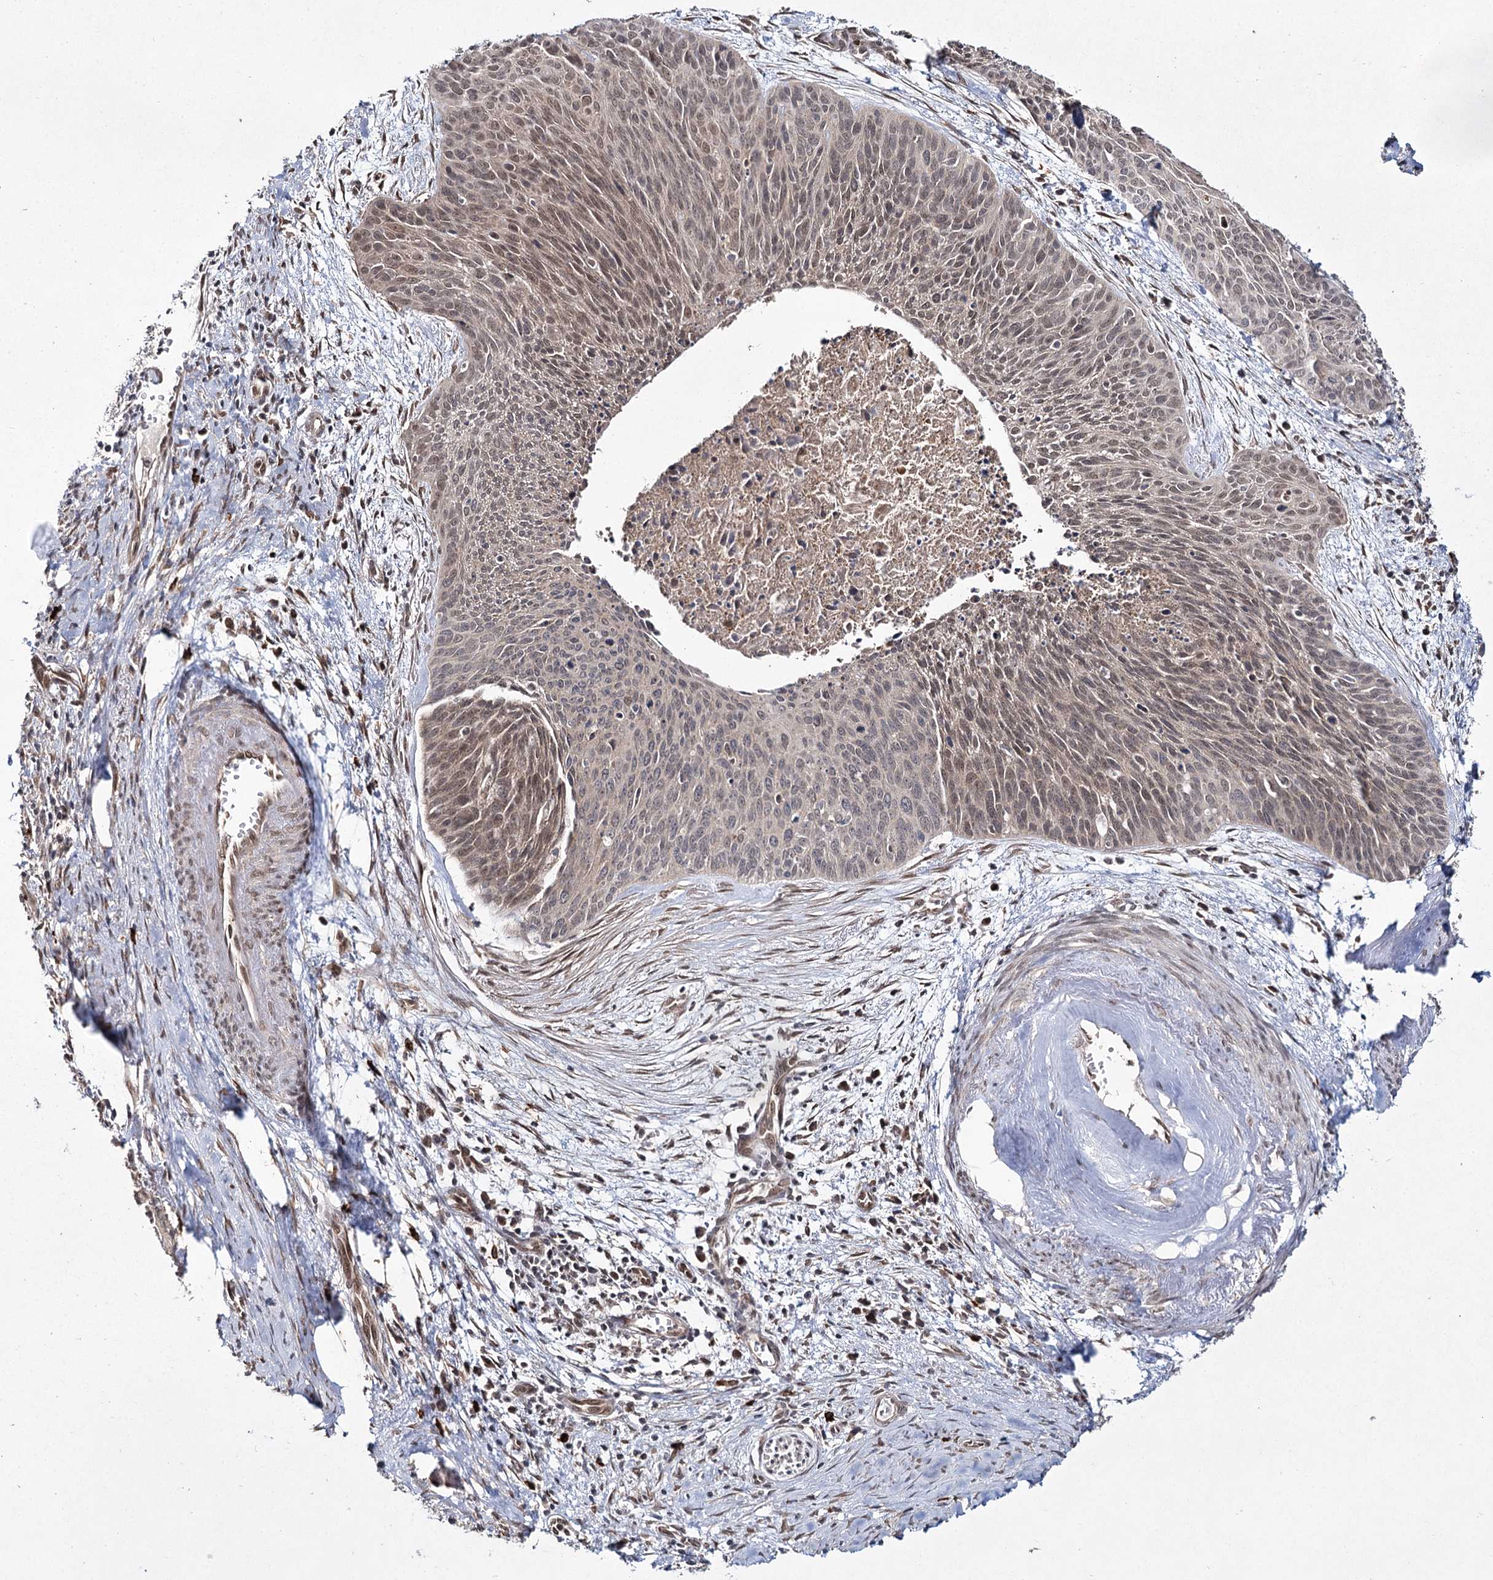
{"staining": {"intensity": "weak", "quantity": ">75%", "location": "nuclear"}, "tissue": "cervical cancer", "cell_type": "Tumor cells", "image_type": "cancer", "snomed": [{"axis": "morphology", "description": "Squamous cell carcinoma, NOS"}, {"axis": "topography", "description": "Cervix"}], "caption": "A histopathology image of human squamous cell carcinoma (cervical) stained for a protein shows weak nuclear brown staining in tumor cells.", "gene": "TRNT1", "patient": {"sex": "female", "age": 55}}